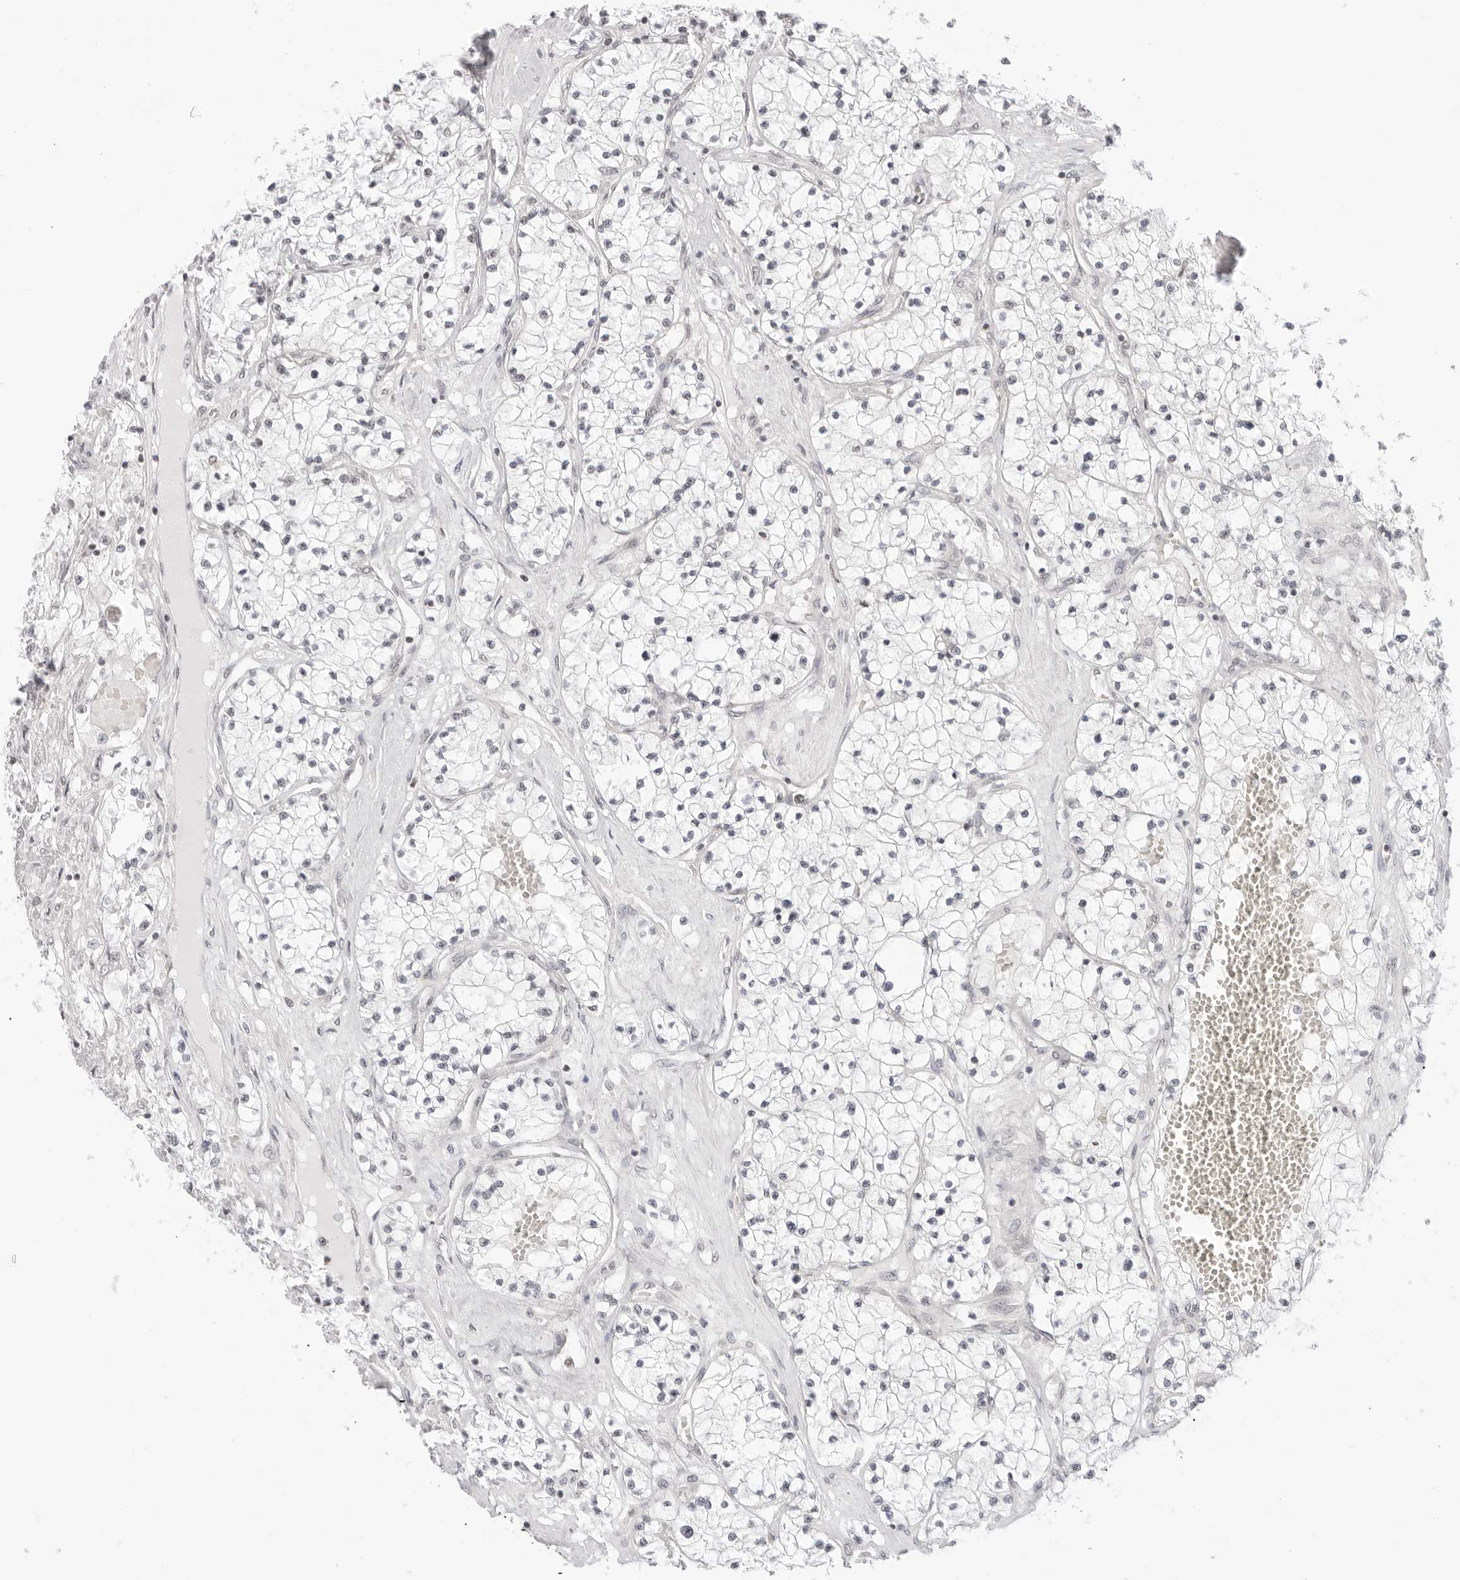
{"staining": {"intensity": "negative", "quantity": "none", "location": "none"}, "tissue": "renal cancer", "cell_type": "Tumor cells", "image_type": "cancer", "snomed": [{"axis": "morphology", "description": "Normal tissue, NOS"}, {"axis": "morphology", "description": "Adenocarcinoma, NOS"}, {"axis": "topography", "description": "Kidney"}], "caption": "A high-resolution image shows immunohistochemistry staining of renal adenocarcinoma, which displays no significant positivity in tumor cells.", "gene": "TCIM", "patient": {"sex": "male", "age": 68}}